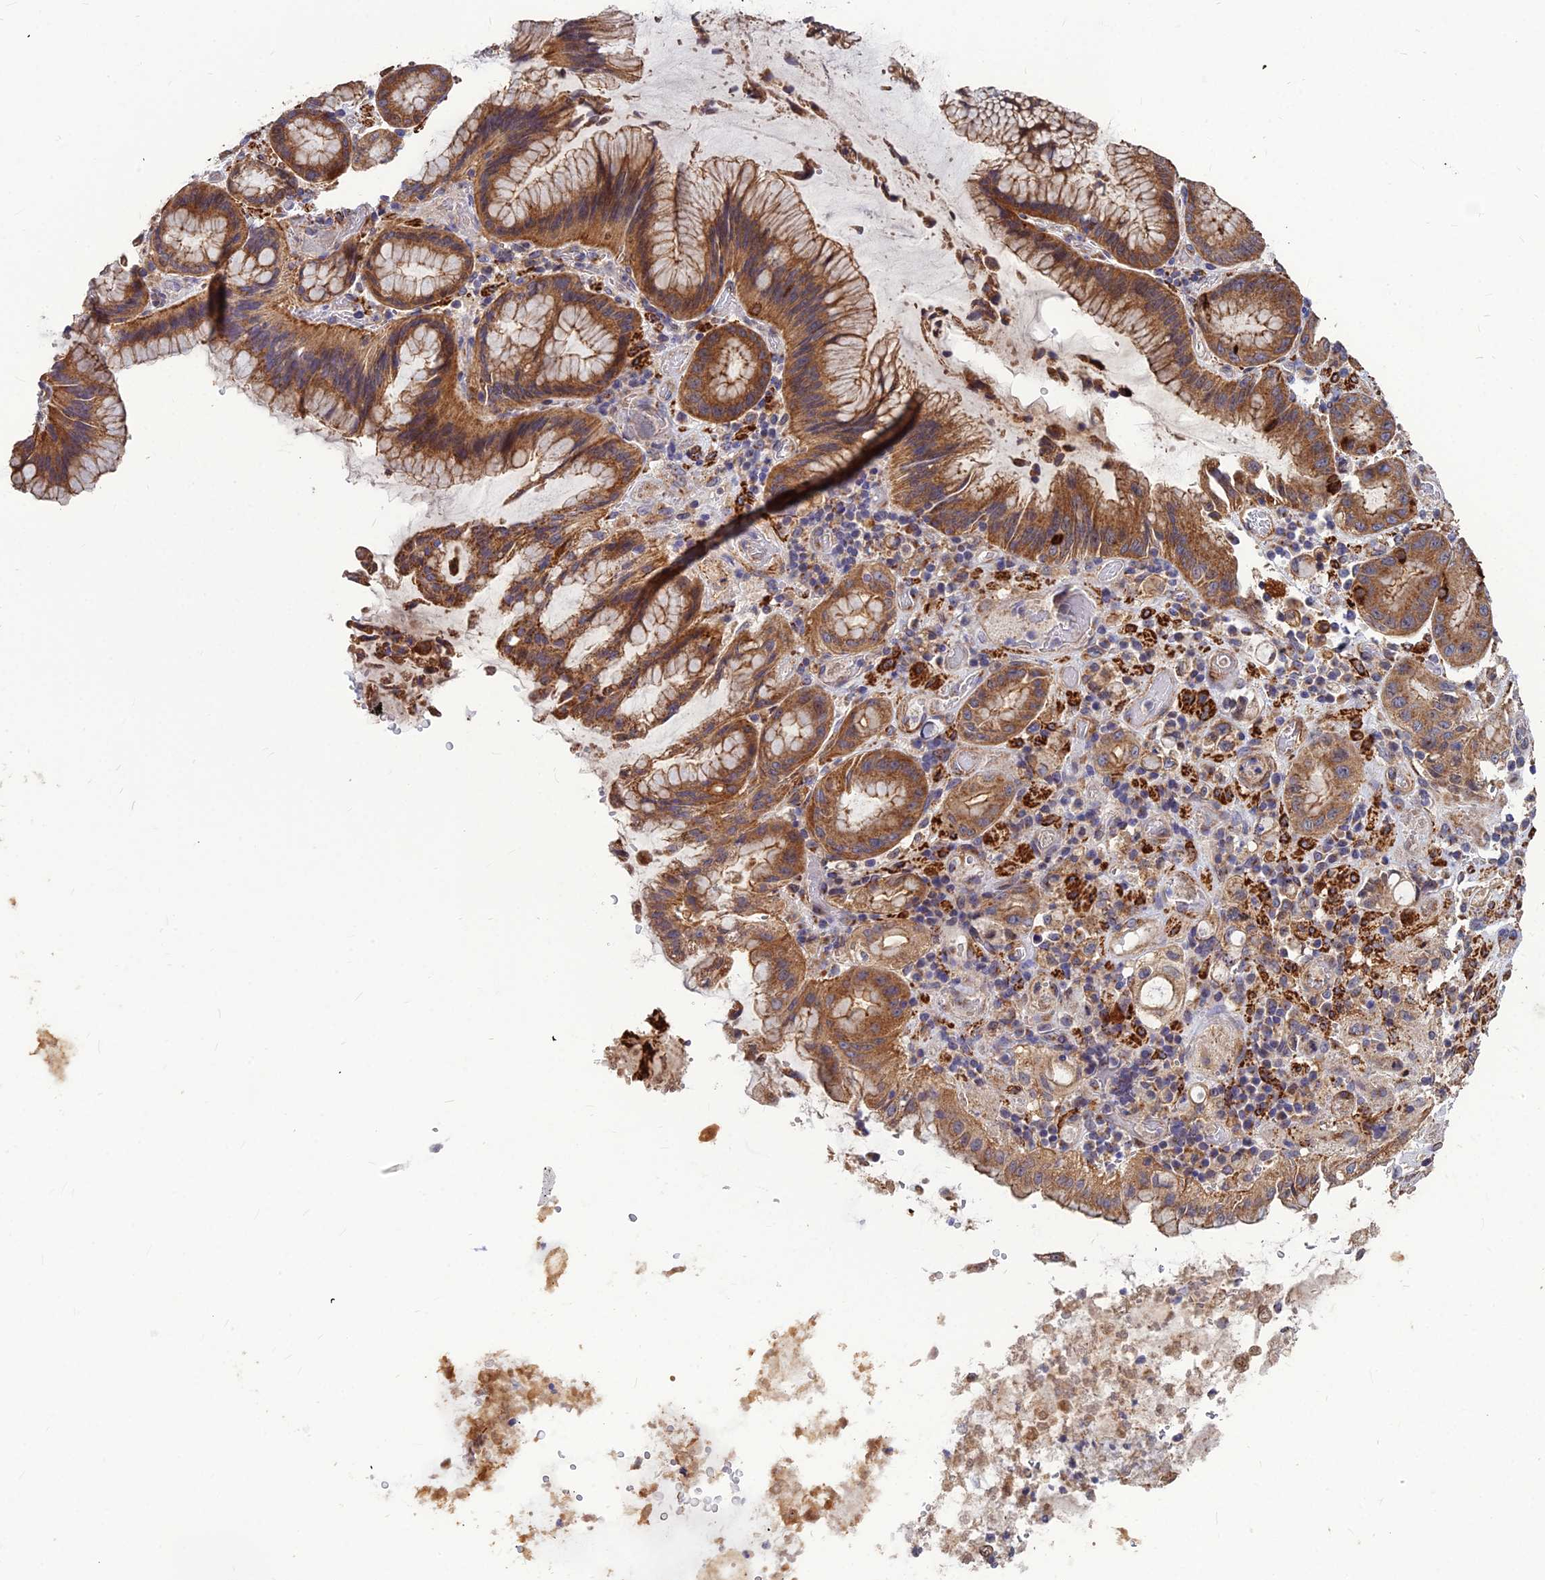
{"staining": {"intensity": "moderate", "quantity": ">75%", "location": "cytoplasmic/membranous"}, "tissue": "stomach cancer", "cell_type": "Tumor cells", "image_type": "cancer", "snomed": [{"axis": "morphology", "description": "Normal tissue, NOS"}, {"axis": "morphology", "description": "Adenocarcinoma, NOS"}, {"axis": "topography", "description": "Stomach"}], "caption": "Immunohistochemical staining of human stomach cancer (adenocarcinoma) reveals medium levels of moderate cytoplasmic/membranous staining in approximately >75% of tumor cells.", "gene": "LEKR1", "patient": {"sex": "female", "age": 79}}